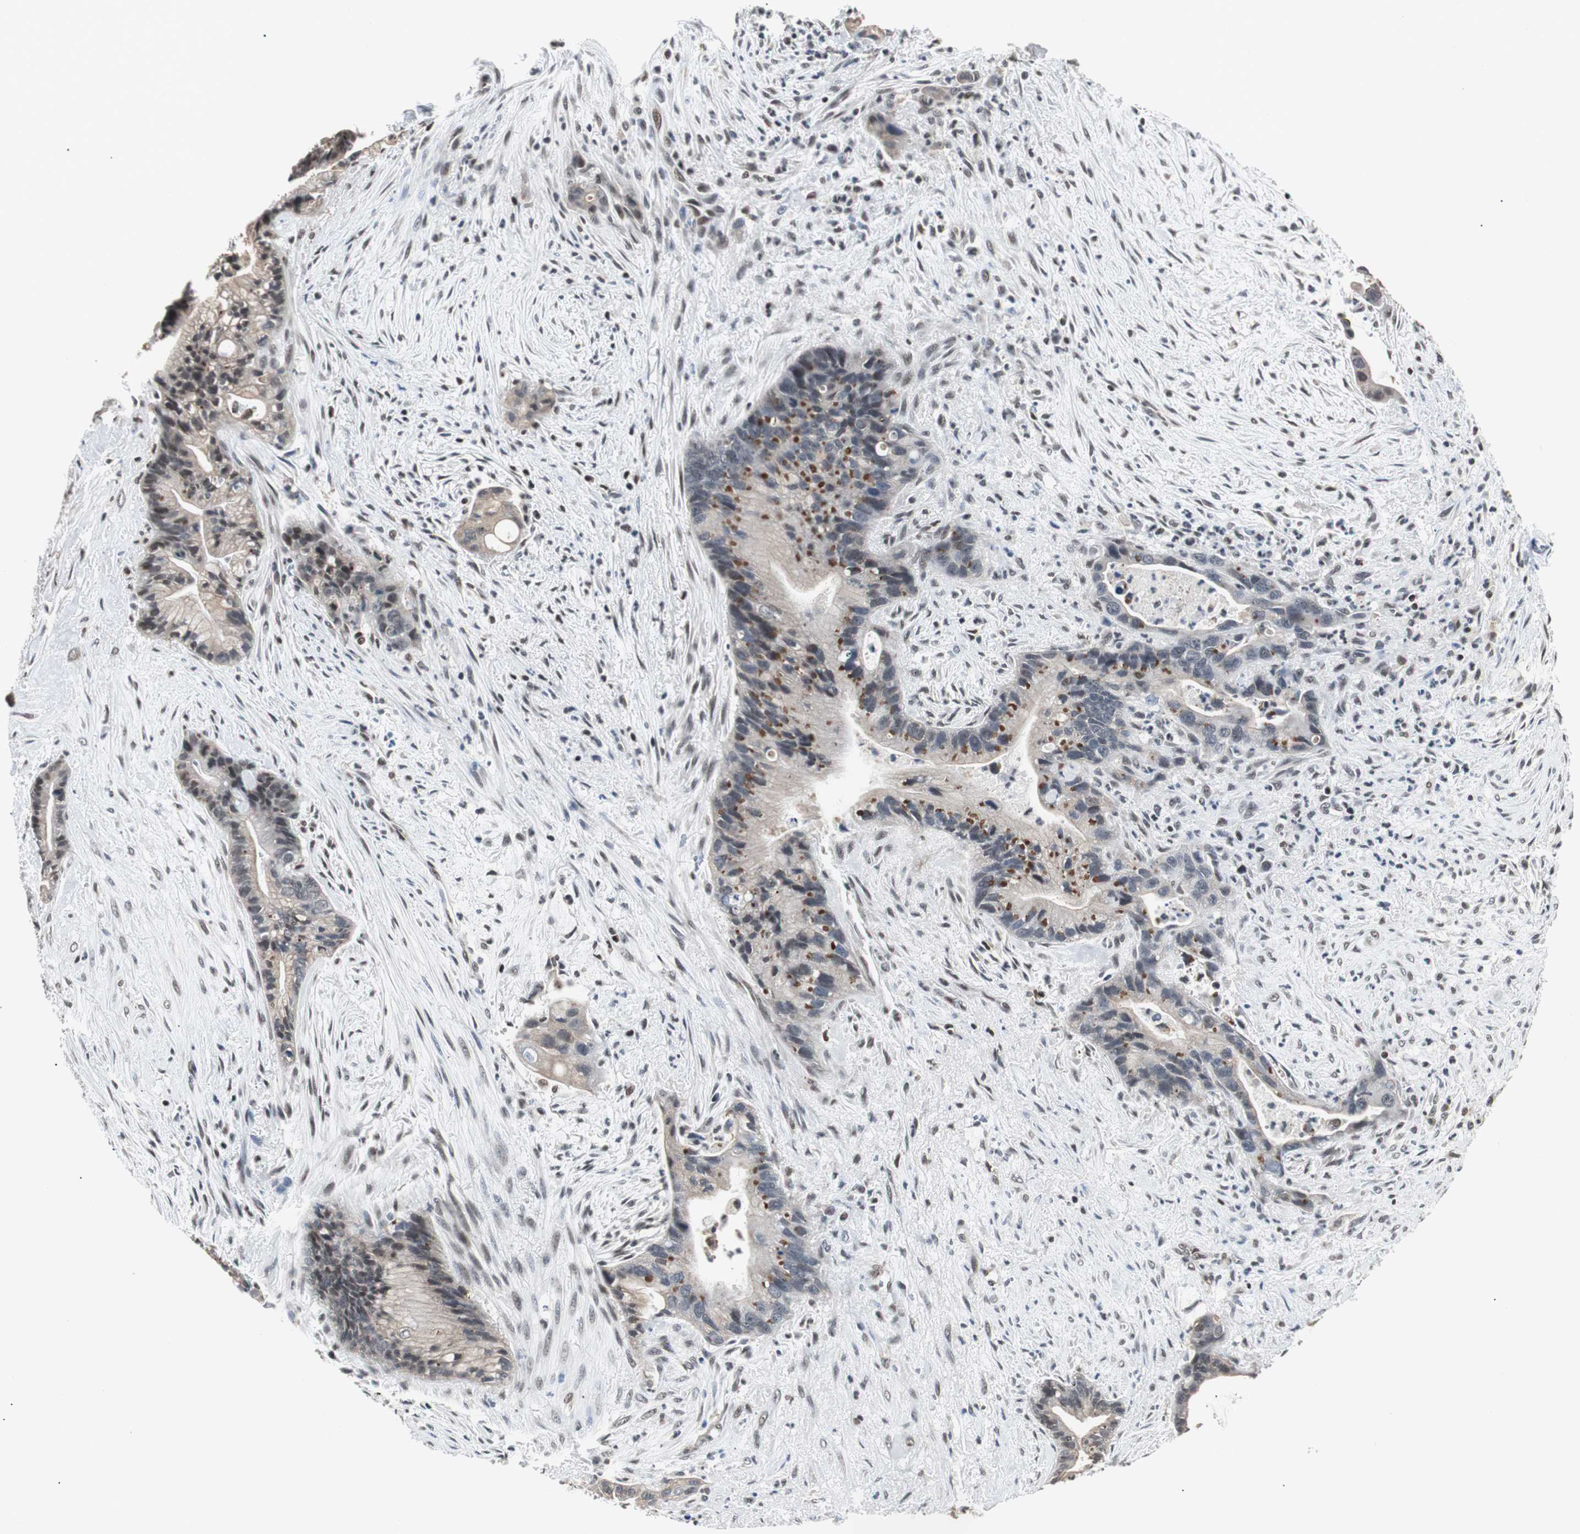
{"staining": {"intensity": "moderate", "quantity": "25%-75%", "location": "cytoplasmic/membranous"}, "tissue": "liver cancer", "cell_type": "Tumor cells", "image_type": "cancer", "snomed": [{"axis": "morphology", "description": "Cholangiocarcinoma"}, {"axis": "topography", "description": "Liver"}], "caption": "Immunohistochemical staining of cholangiocarcinoma (liver) shows medium levels of moderate cytoplasmic/membranous protein expression in approximately 25%-75% of tumor cells. (DAB (3,3'-diaminobenzidine) IHC with brightfield microscopy, high magnification).", "gene": "TERF2IP", "patient": {"sex": "female", "age": 55}}